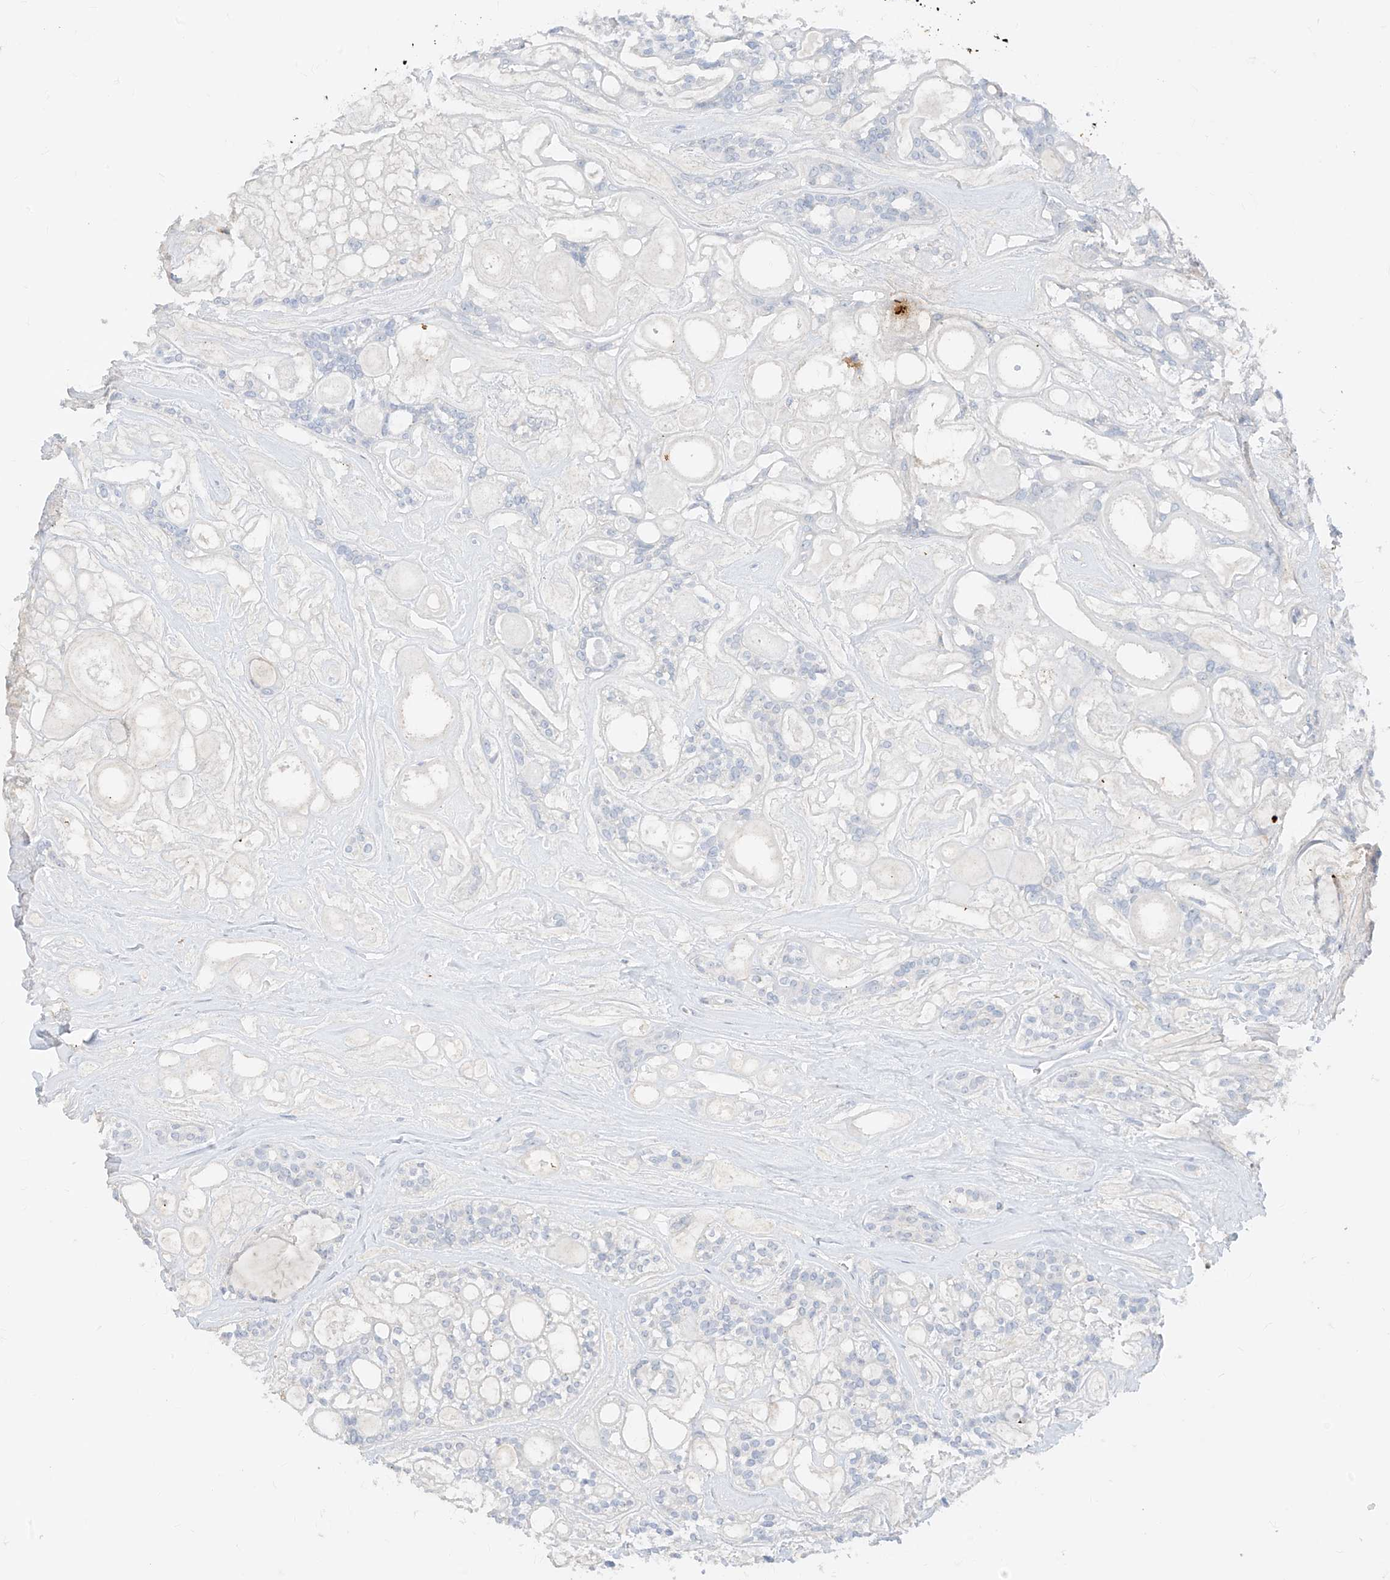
{"staining": {"intensity": "negative", "quantity": "none", "location": "none"}, "tissue": "head and neck cancer", "cell_type": "Tumor cells", "image_type": "cancer", "snomed": [{"axis": "morphology", "description": "Adenocarcinoma, NOS"}, {"axis": "topography", "description": "Head-Neck"}], "caption": "Head and neck adenocarcinoma was stained to show a protein in brown. There is no significant expression in tumor cells.", "gene": "TBX21", "patient": {"sex": "male", "age": 66}}